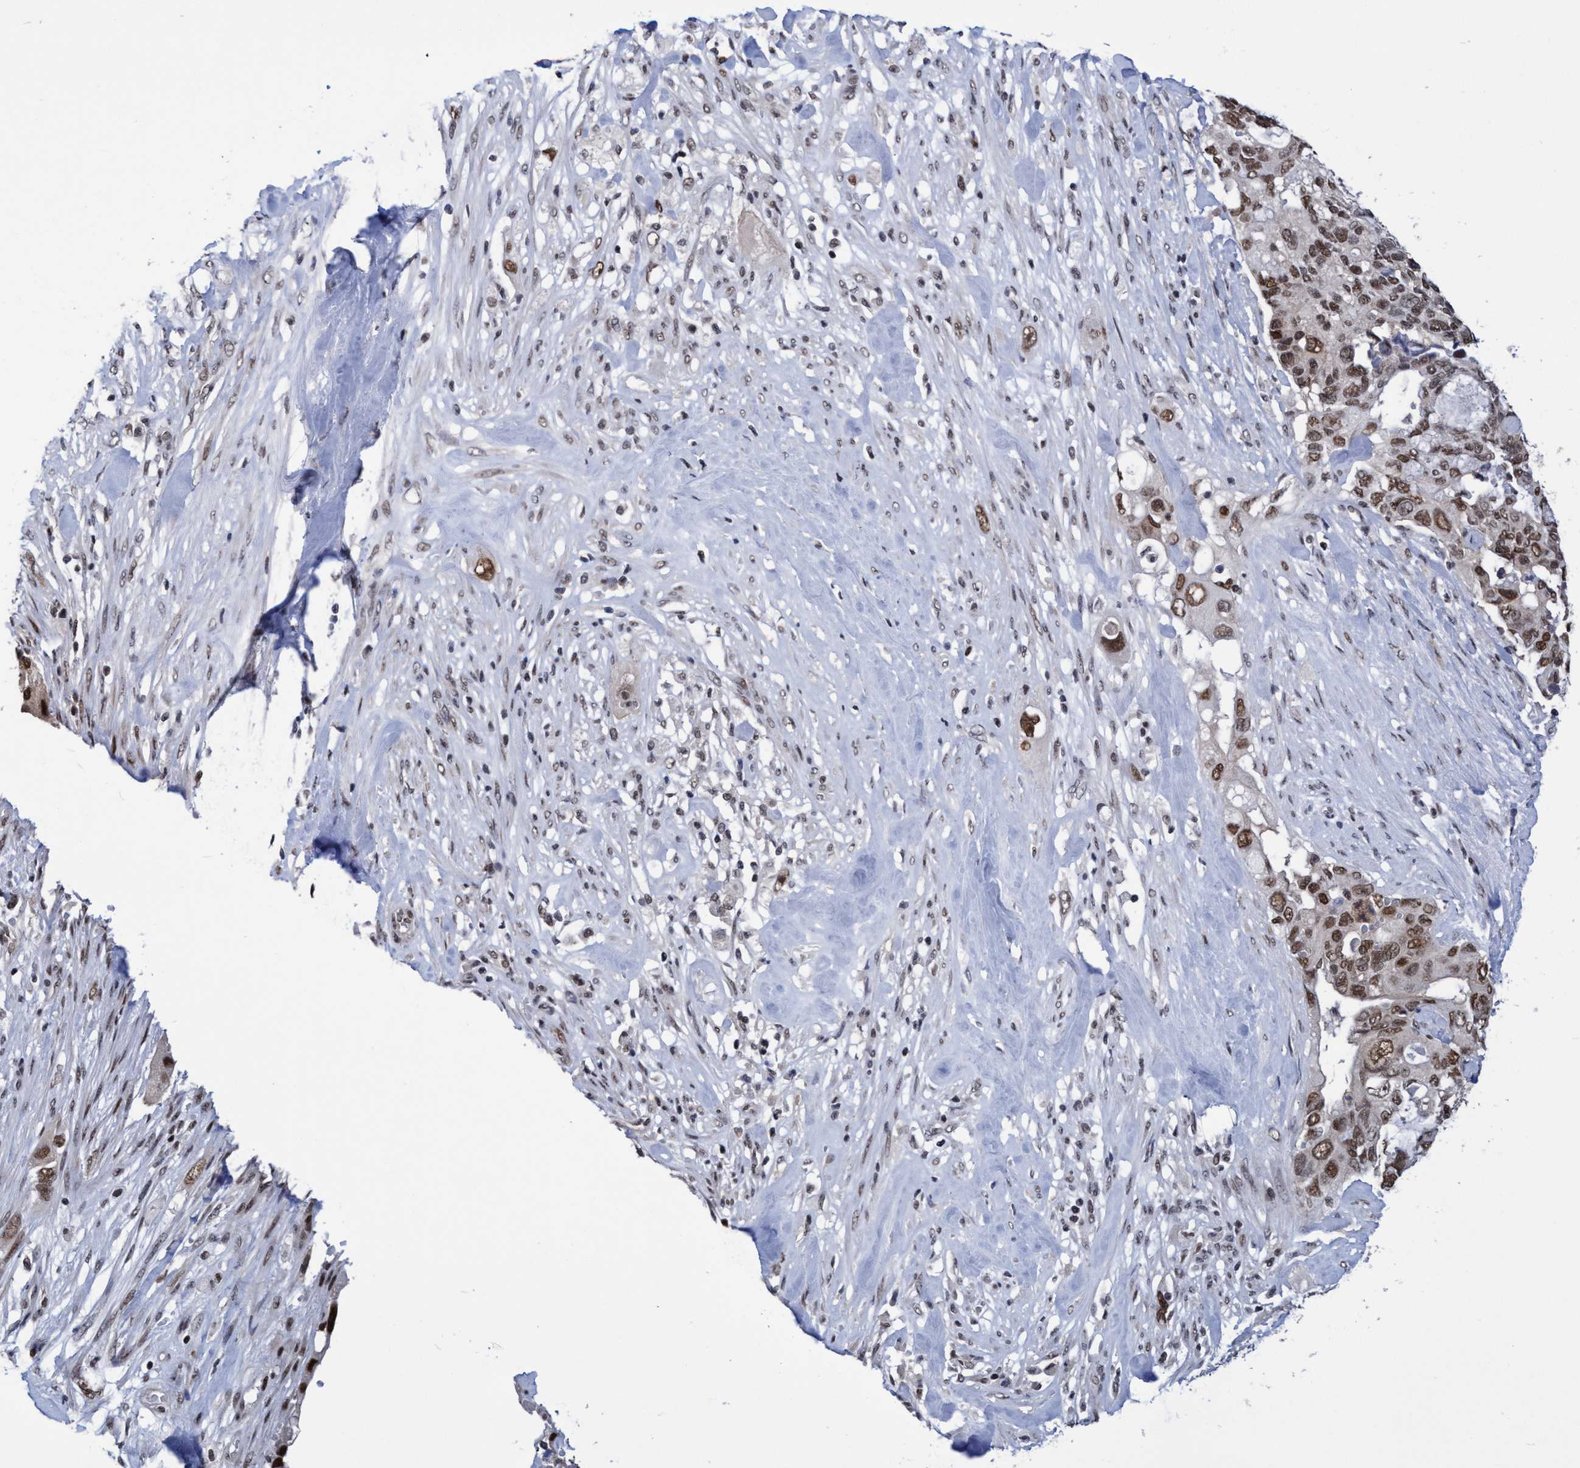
{"staining": {"intensity": "strong", "quantity": ">75%", "location": "nuclear"}, "tissue": "pancreatic cancer", "cell_type": "Tumor cells", "image_type": "cancer", "snomed": [{"axis": "morphology", "description": "Adenocarcinoma, NOS"}, {"axis": "topography", "description": "Pancreas"}], "caption": "Immunohistochemistry (DAB) staining of human pancreatic cancer displays strong nuclear protein staining in about >75% of tumor cells. (Stains: DAB in brown, nuclei in blue, Microscopy: brightfield microscopy at high magnification).", "gene": "C9orf78", "patient": {"sex": "female", "age": 56}}